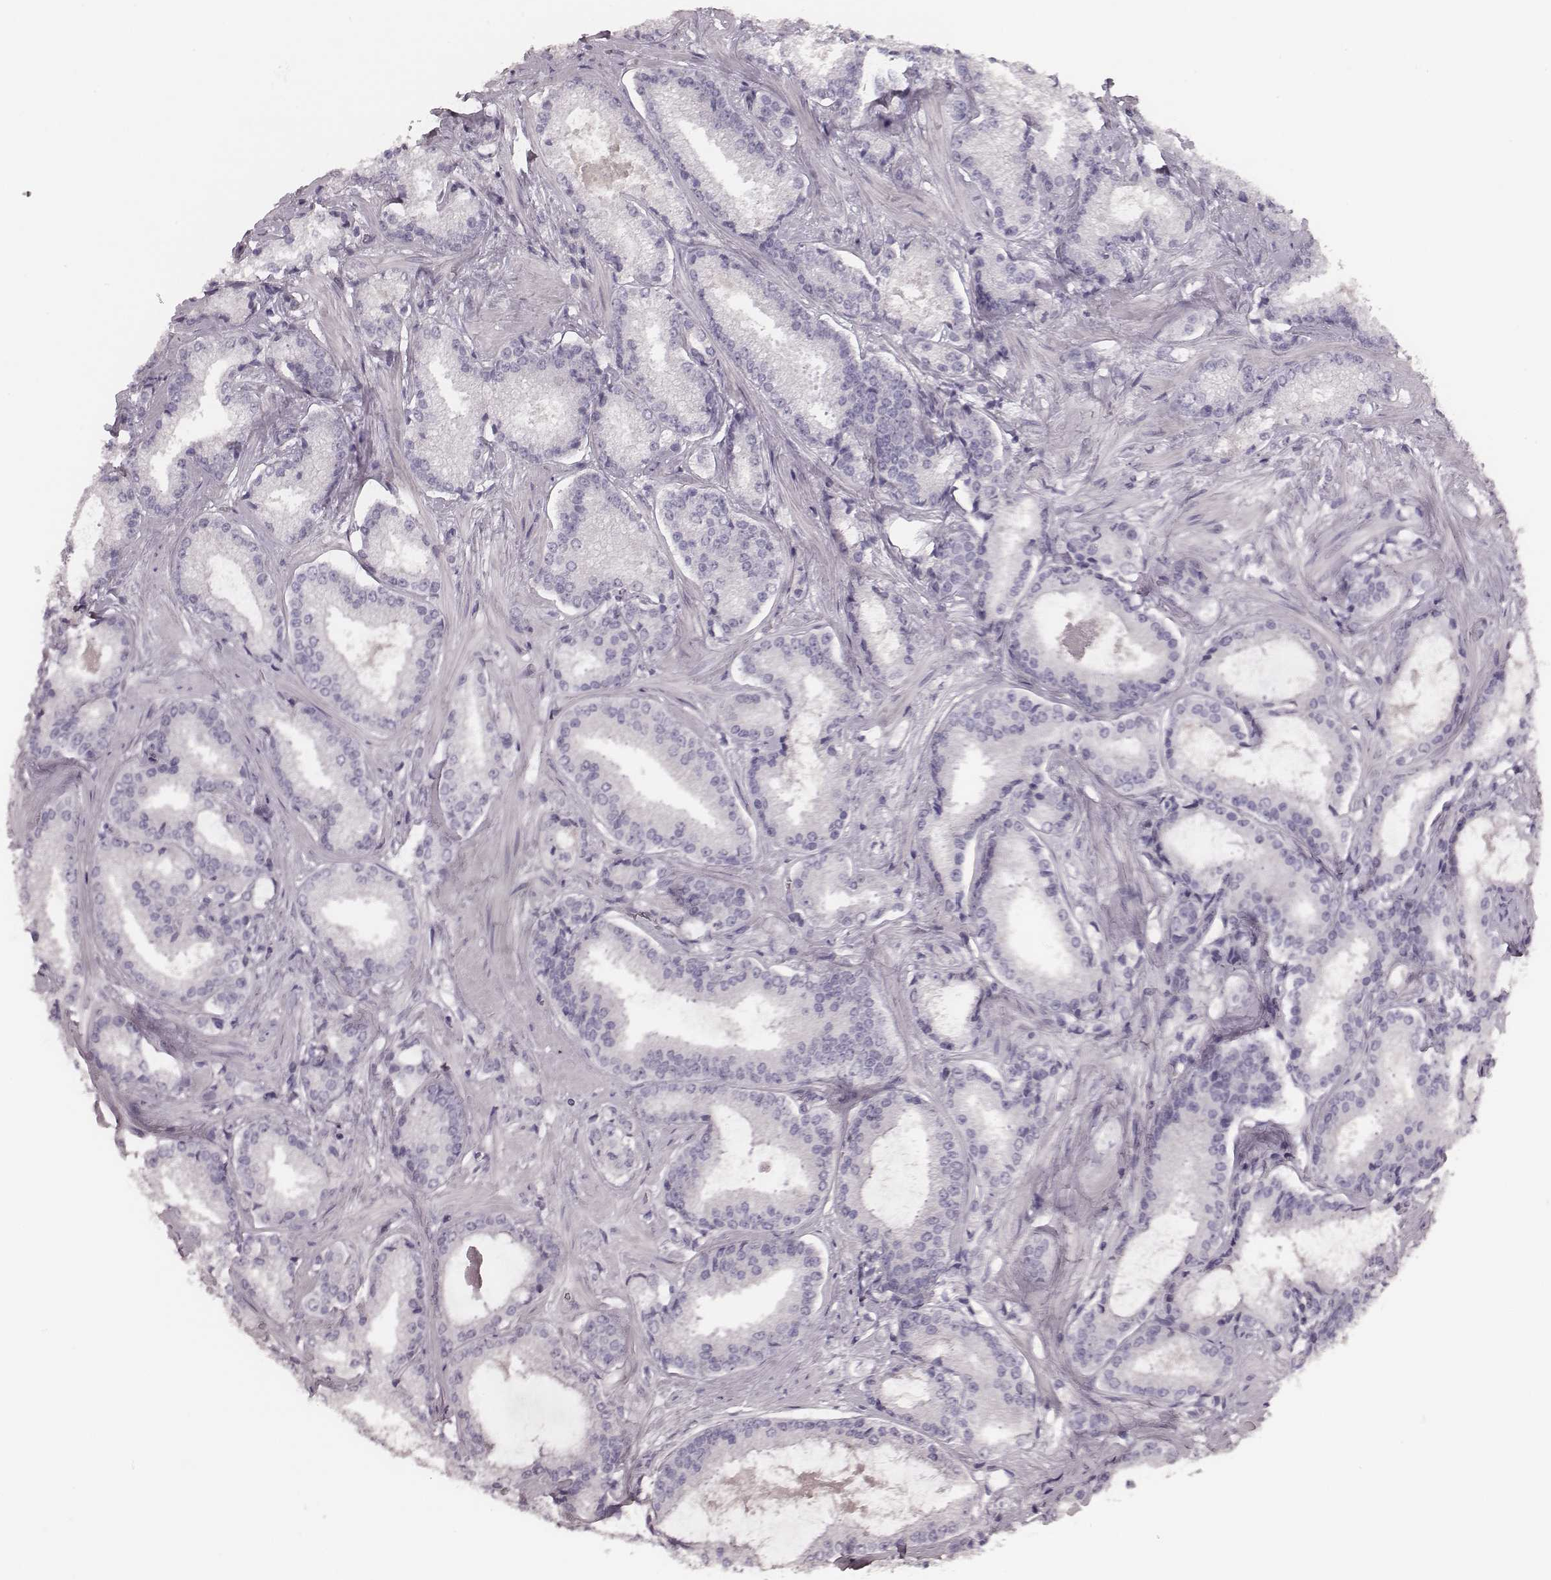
{"staining": {"intensity": "negative", "quantity": "none", "location": "none"}, "tissue": "prostate cancer", "cell_type": "Tumor cells", "image_type": "cancer", "snomed": [{"axis": "morphology", "description": "Adenocarcinoma, Low grade"}, {"axis": "topography", "description": "Prostate"}], "caption": "This is a micrograph of immunohistochemistry (IHC) staining of prostate cancer, which shows no expression in tumor cells. (DAB immunohistochemistry visualized using brightfield microscopy, high magnification).", "gene": "ZP4", "patient": {"sex": "male", "age": 56}}